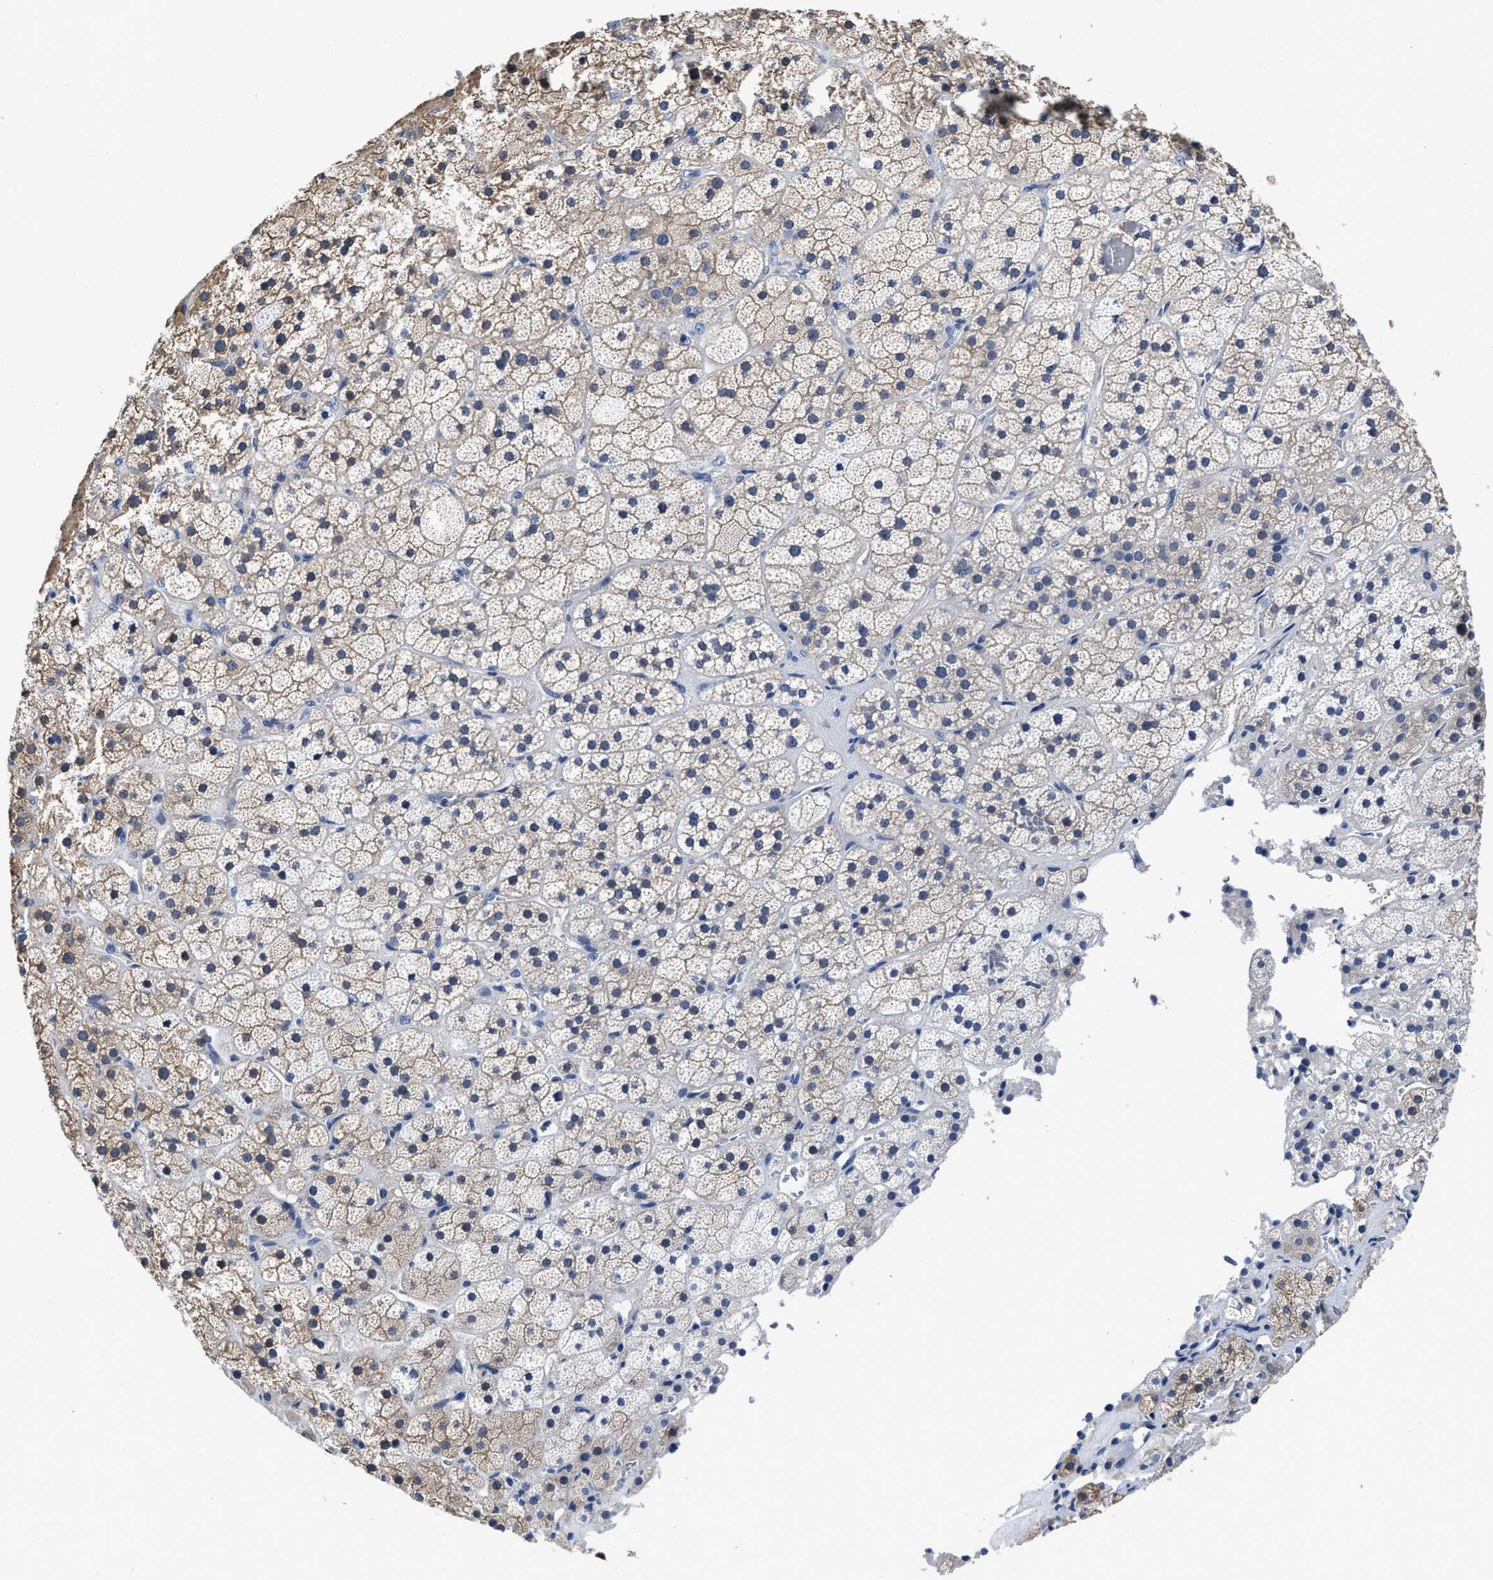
{"staining": {"intensity": "weak", "quantity": "25%-75%", "location": "cytoplasmic/membranous"}, "tissue": "adrenal gland", "cell_type": "Glandular cells", "image_type": "normal", "snomed": [{"axis": "morphology", "description": "Normal tissue, NOS"}, {"axis": "topography", "description": "Adrenal gland"}], "caption": "This image shows immunohistochemistry (IHC) staining of normal adrenal gland, with low weak cytoplasmic/membranous staining in approximately 25%-75% of glandular cells.", "gene": "HOOK1", "patient": {"sex": "male", "age": 57}}